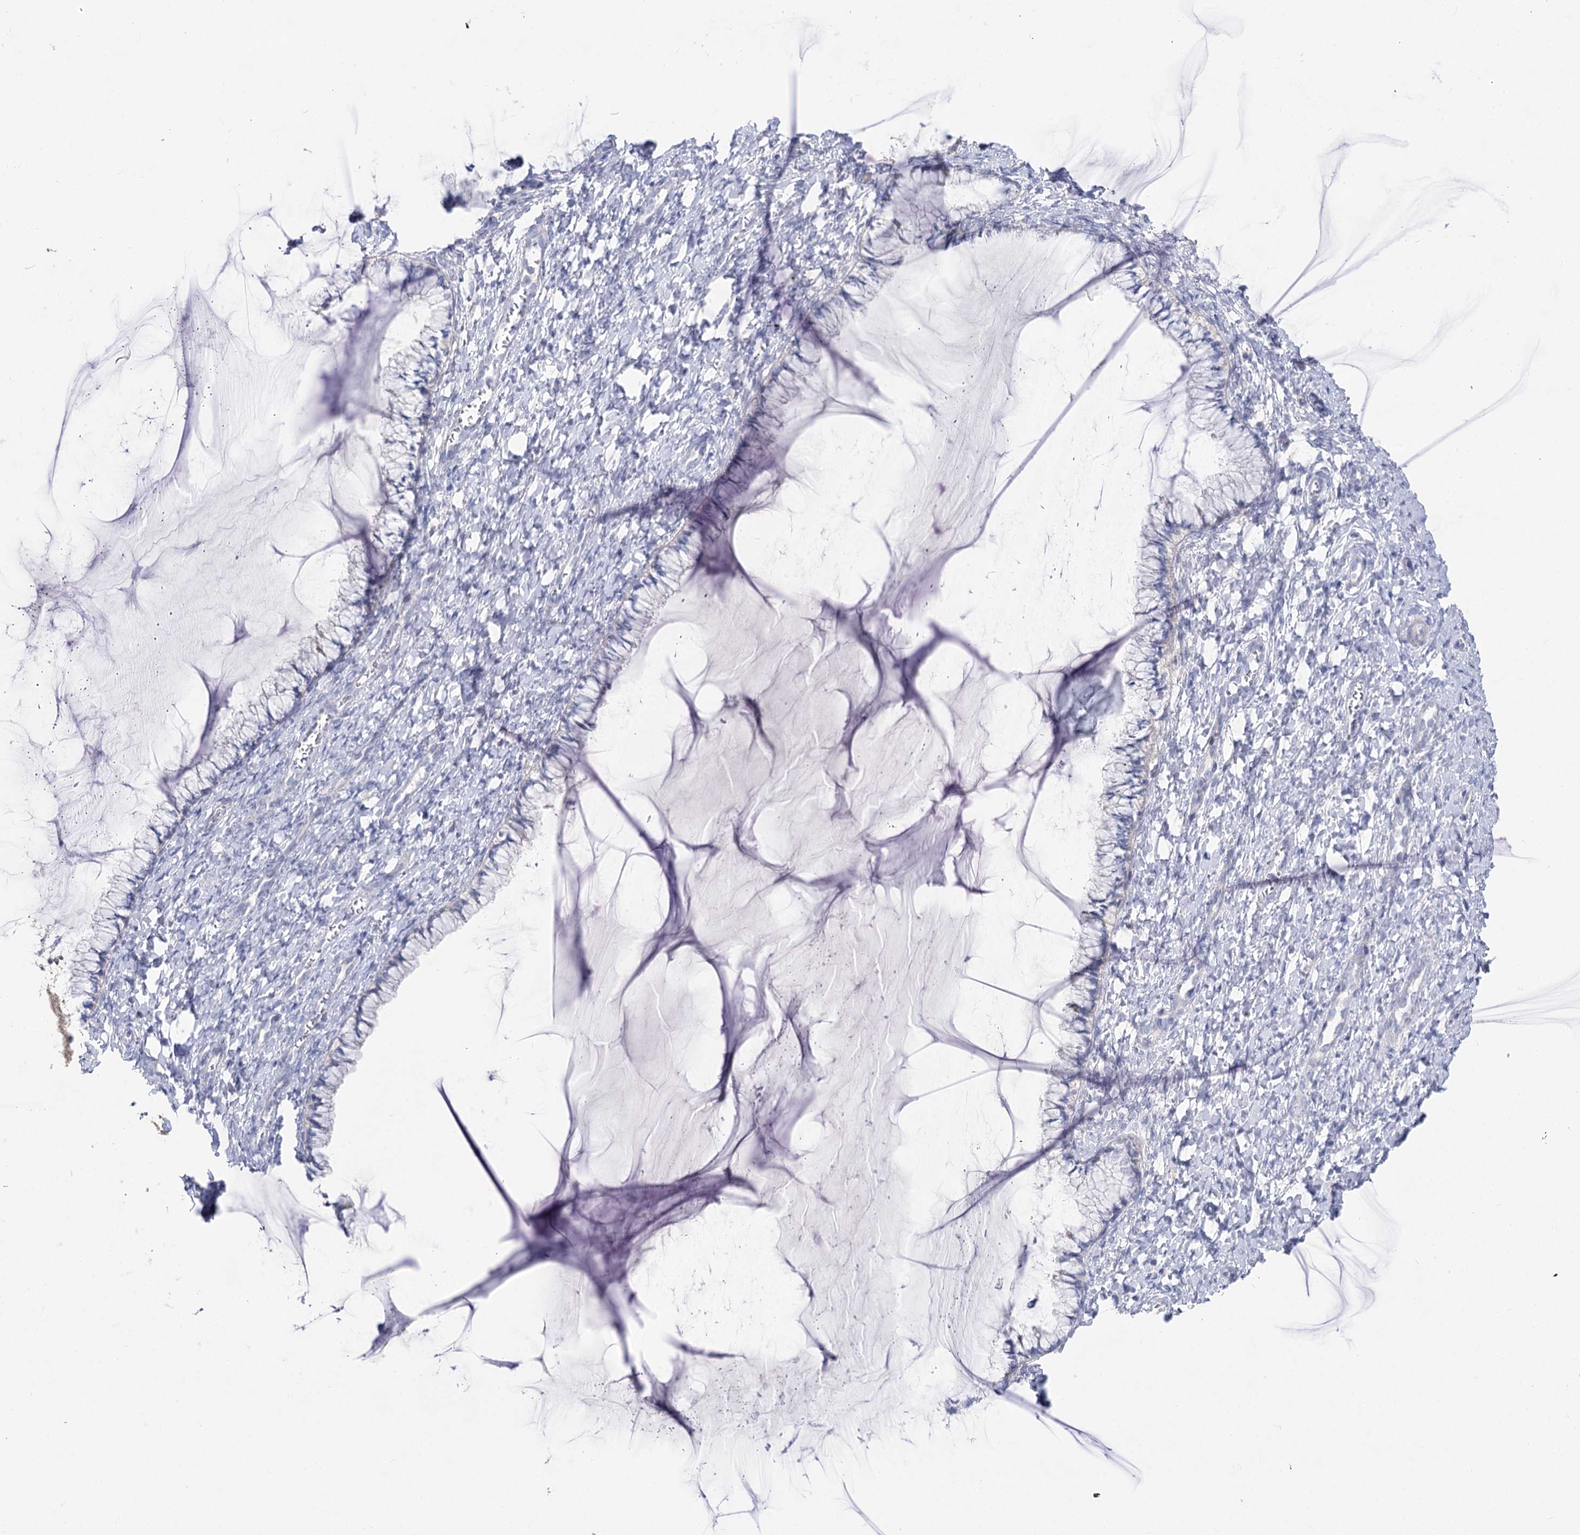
{"staining": {"intensity": "negative", "quantity": "none", "location": "none"}, "tissue": "cervix", "cell_type": "Glandular cells", "image_type": "normal", "snomed": [{"axis": "morphology", "description": "Normal tissue, NOS"}, {"axis": "morphology", "description": "Adenocarcinoma, NOS"}, {"axis": "topography", "description": "Cervix"}], "caption": "The IHC image has no significant positivity in glandular cells of cervix.", "gene": "NRAP", "patient": {"sex": "female", "age": 29}}